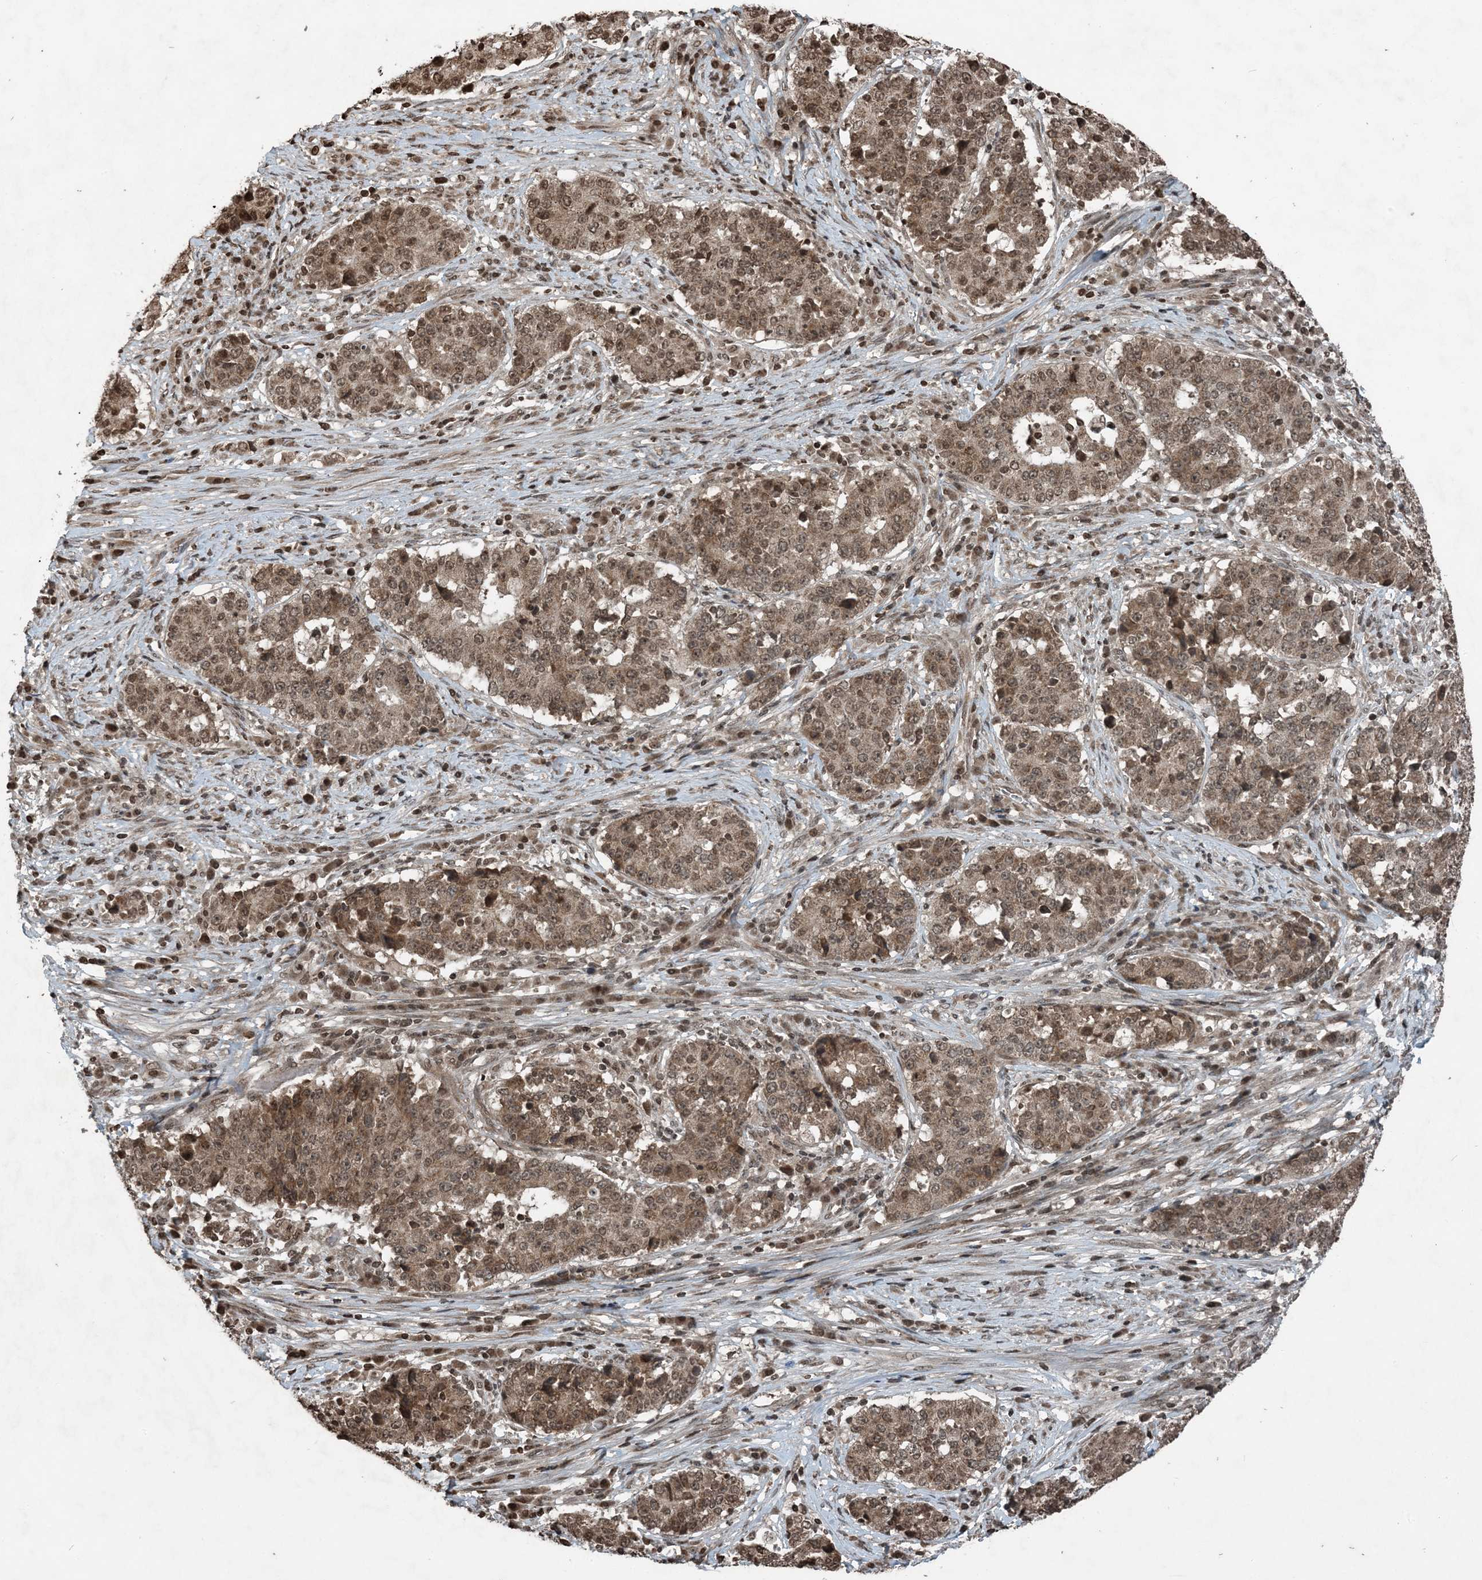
{"staining": {"intensity": "moderate", "quantity": ">75%", "location": "cytoplasmic/membranous,nuclear"}, "tissue": "stomach cancer", "cell_type": "Tumor cells", "image_type": "cancer", "snomed": [{"axis": "morphology", "description": "Adenocarcinoma, NOS"}, {"axis": "topography", "description": "Stomach"}], "caption": "A medium amount of moderate cytoplasmic/membranous and nuclear expression is present in about >75% of tumor cells in adenocarcinoma (stomach) tissue.", "gene": "ZFAND2B", "patient": {"sex": "male", "age": 59}}